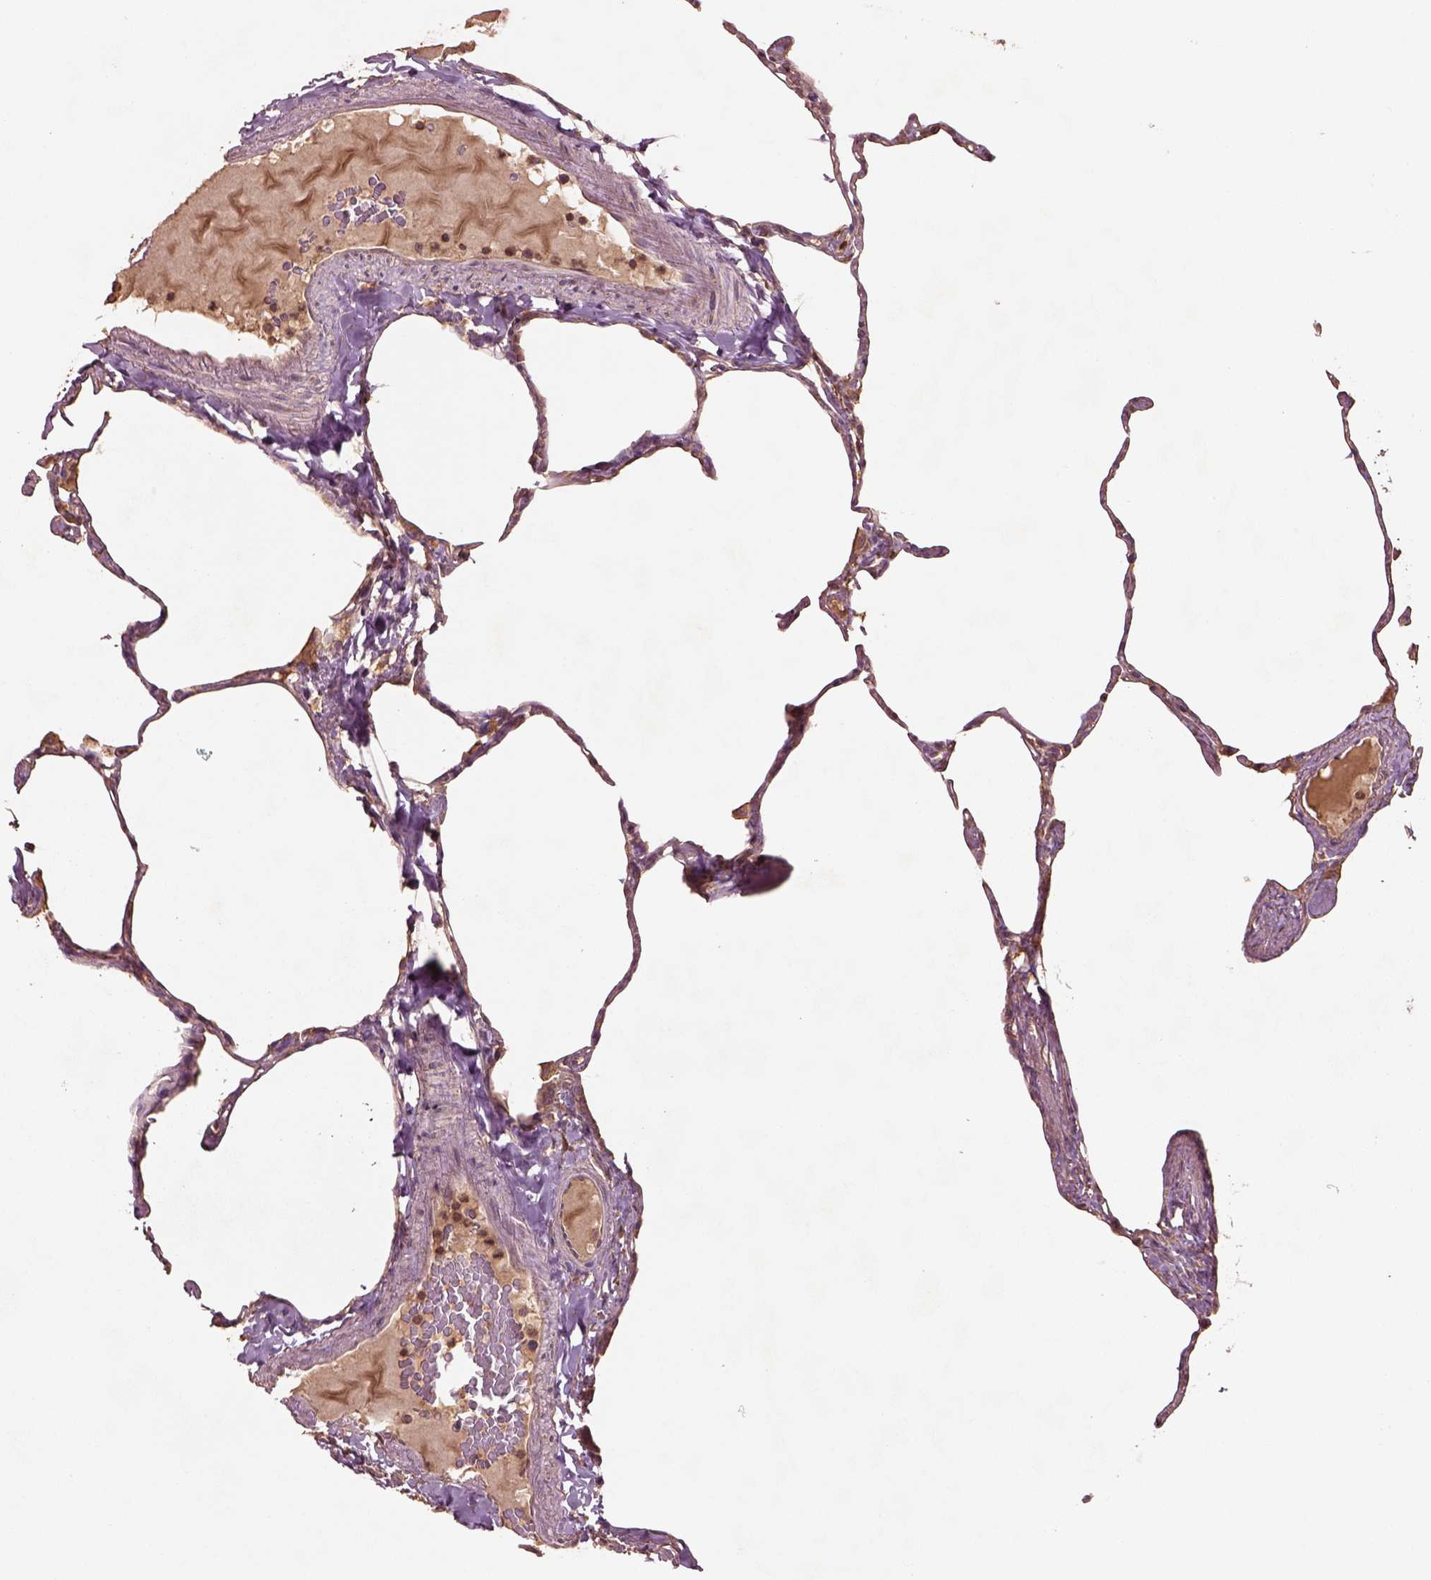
{"staining": {"intensity": "moderate", "quantity": "25%-75%", "location": "cytoplasmic/membranous"}, "tissue": "lung", "cell_type": "Alveolar cells", "image_type": "normal", "snomed": [{"axis": "morphology", "description": "Normal tissue, NOS"}, {"axis": "topography", "description": "Lung"}], "caption": "A photomicrograph showing moderate cytoplasmic/membranous staining in about 25%-75% of alveolar cells in unremarkable lung, as visualized by brown immunohistochemical staining.", "gene": "TRADD", "patient": {"sex": "male", "age": 65}}